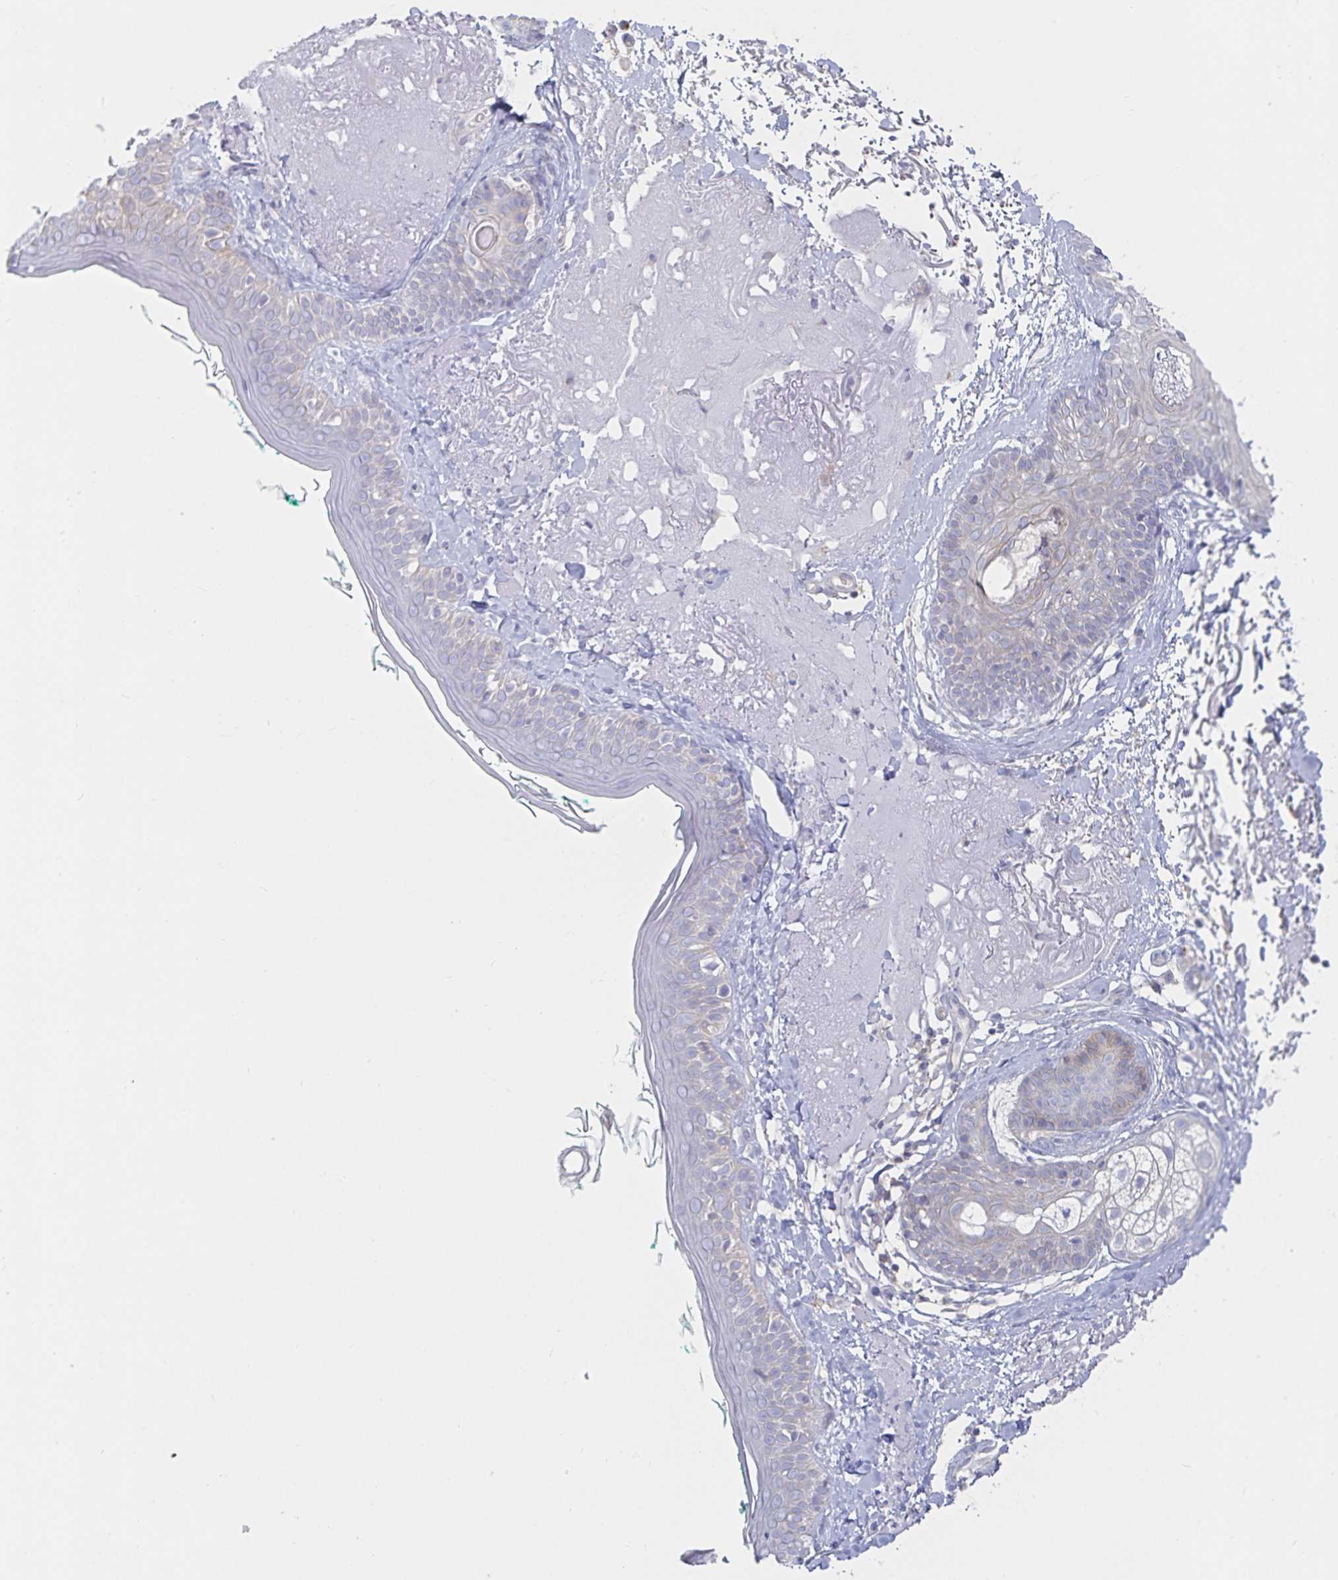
{"staining": {"intensity": "negative", "quantity": "none", "location": "none"}, "tissue": "skin", "cell_type": "Fibroblasts", "image_type": "normal", "snomed": [{"axis": "morphology", "description": "Normal tissue, NOS"}, {"axis": "topography", "description": "Skin"}], "caption": "Skin was stained to show a protein in brown. There is no significant expression in fibroblasts. (DAB immunohistochemistry, high magnification).", "gene": "SFTPA1", "patient": {"sex": "male", "age": 73}}